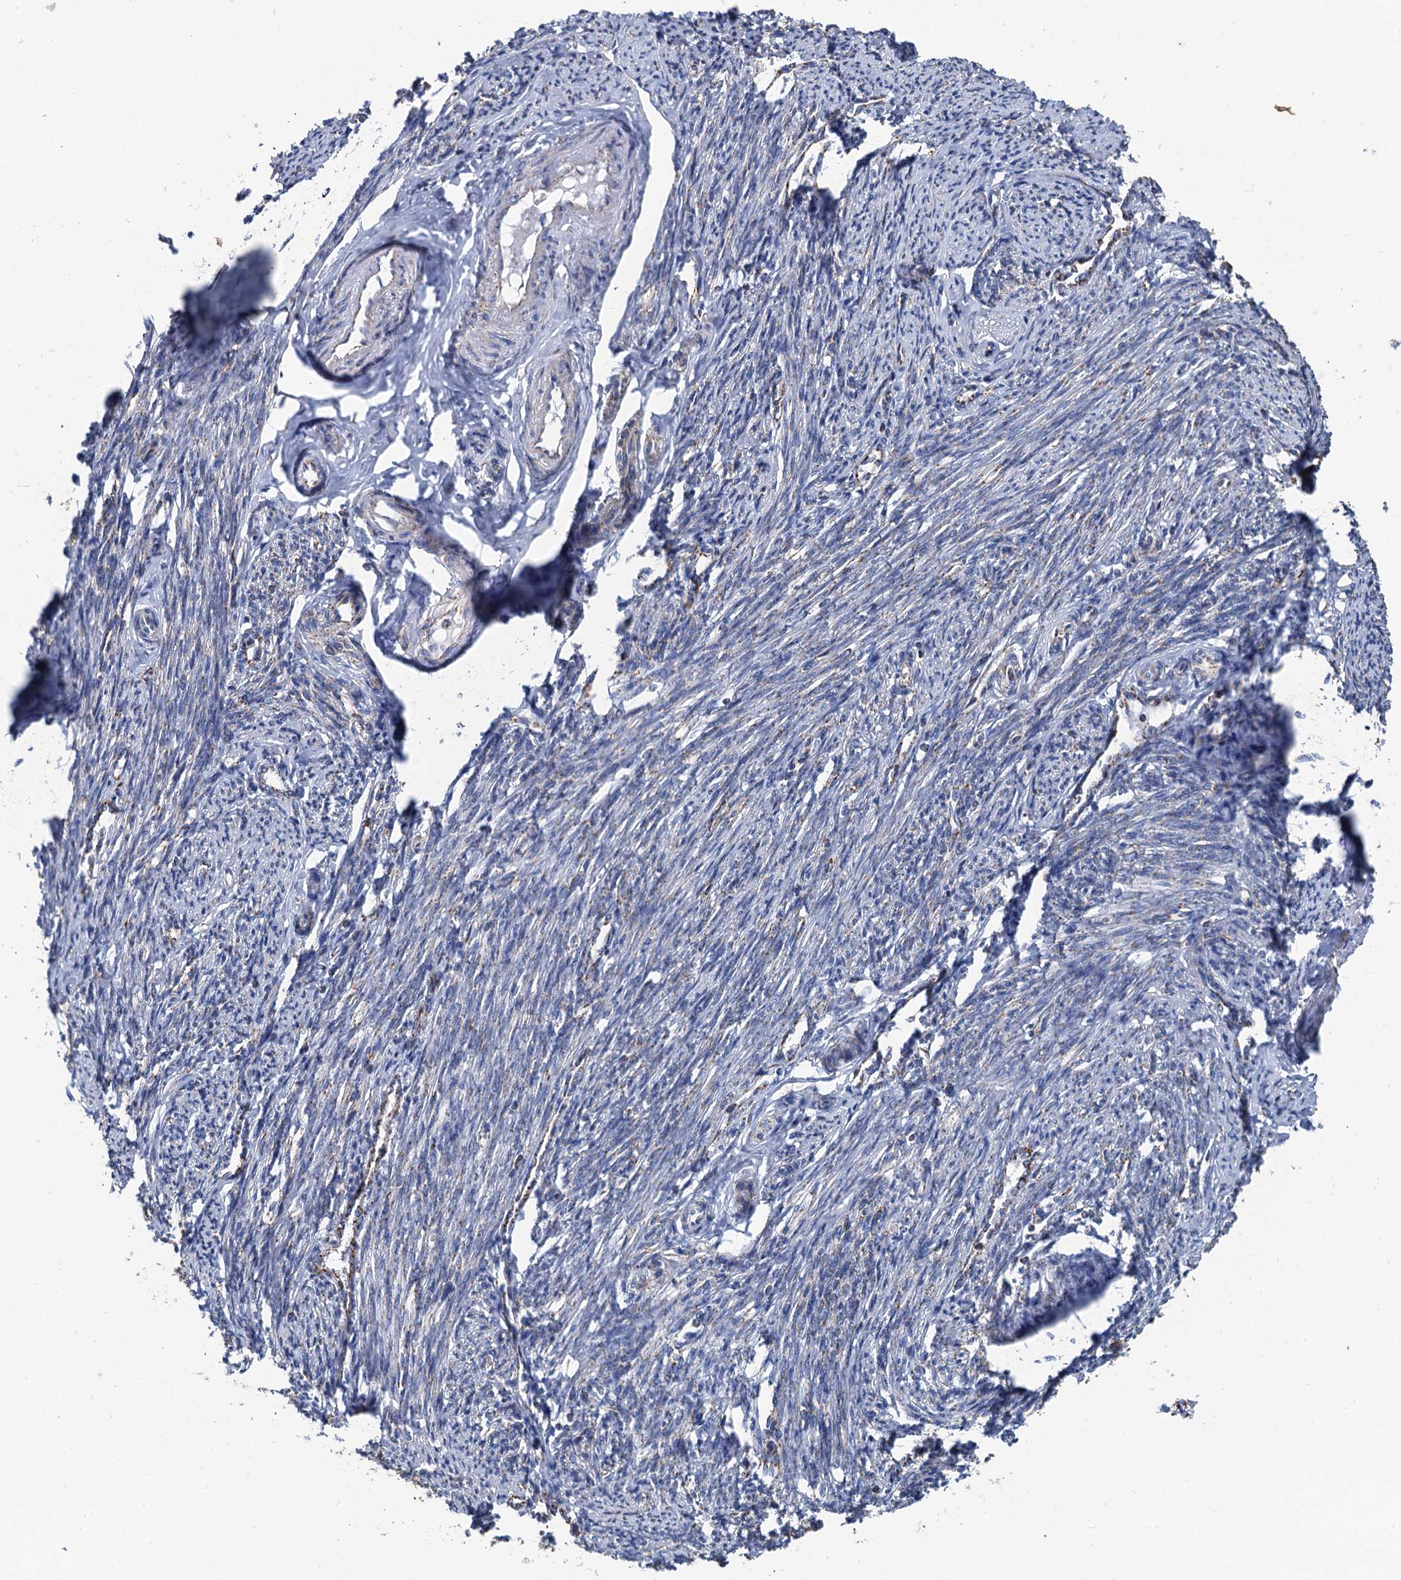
{"staining": {"intensity": "weak", "quantity": "25%-75%", "location": "cytoplasmic/membranous"}, "tissue": "smooth muscle", "cell_type": "Smooth muscle cells", "image_type": "normal", "snomed": [{"axis": "morphology", "description": "Normal tissue, NOS"}, {"axis": "topography", "description": "Smooth muscle"}, {"axis": "topography", "description": "Uterus"}], "caption": "The micrograph reveals staining of unremarkable smooth muscle, revealing weak cytoplasmic/membranous protein positivity (brown color) within smooth muscle cells.", "gene": "IVD", "patient": {"sex": "female", "age": 59}}